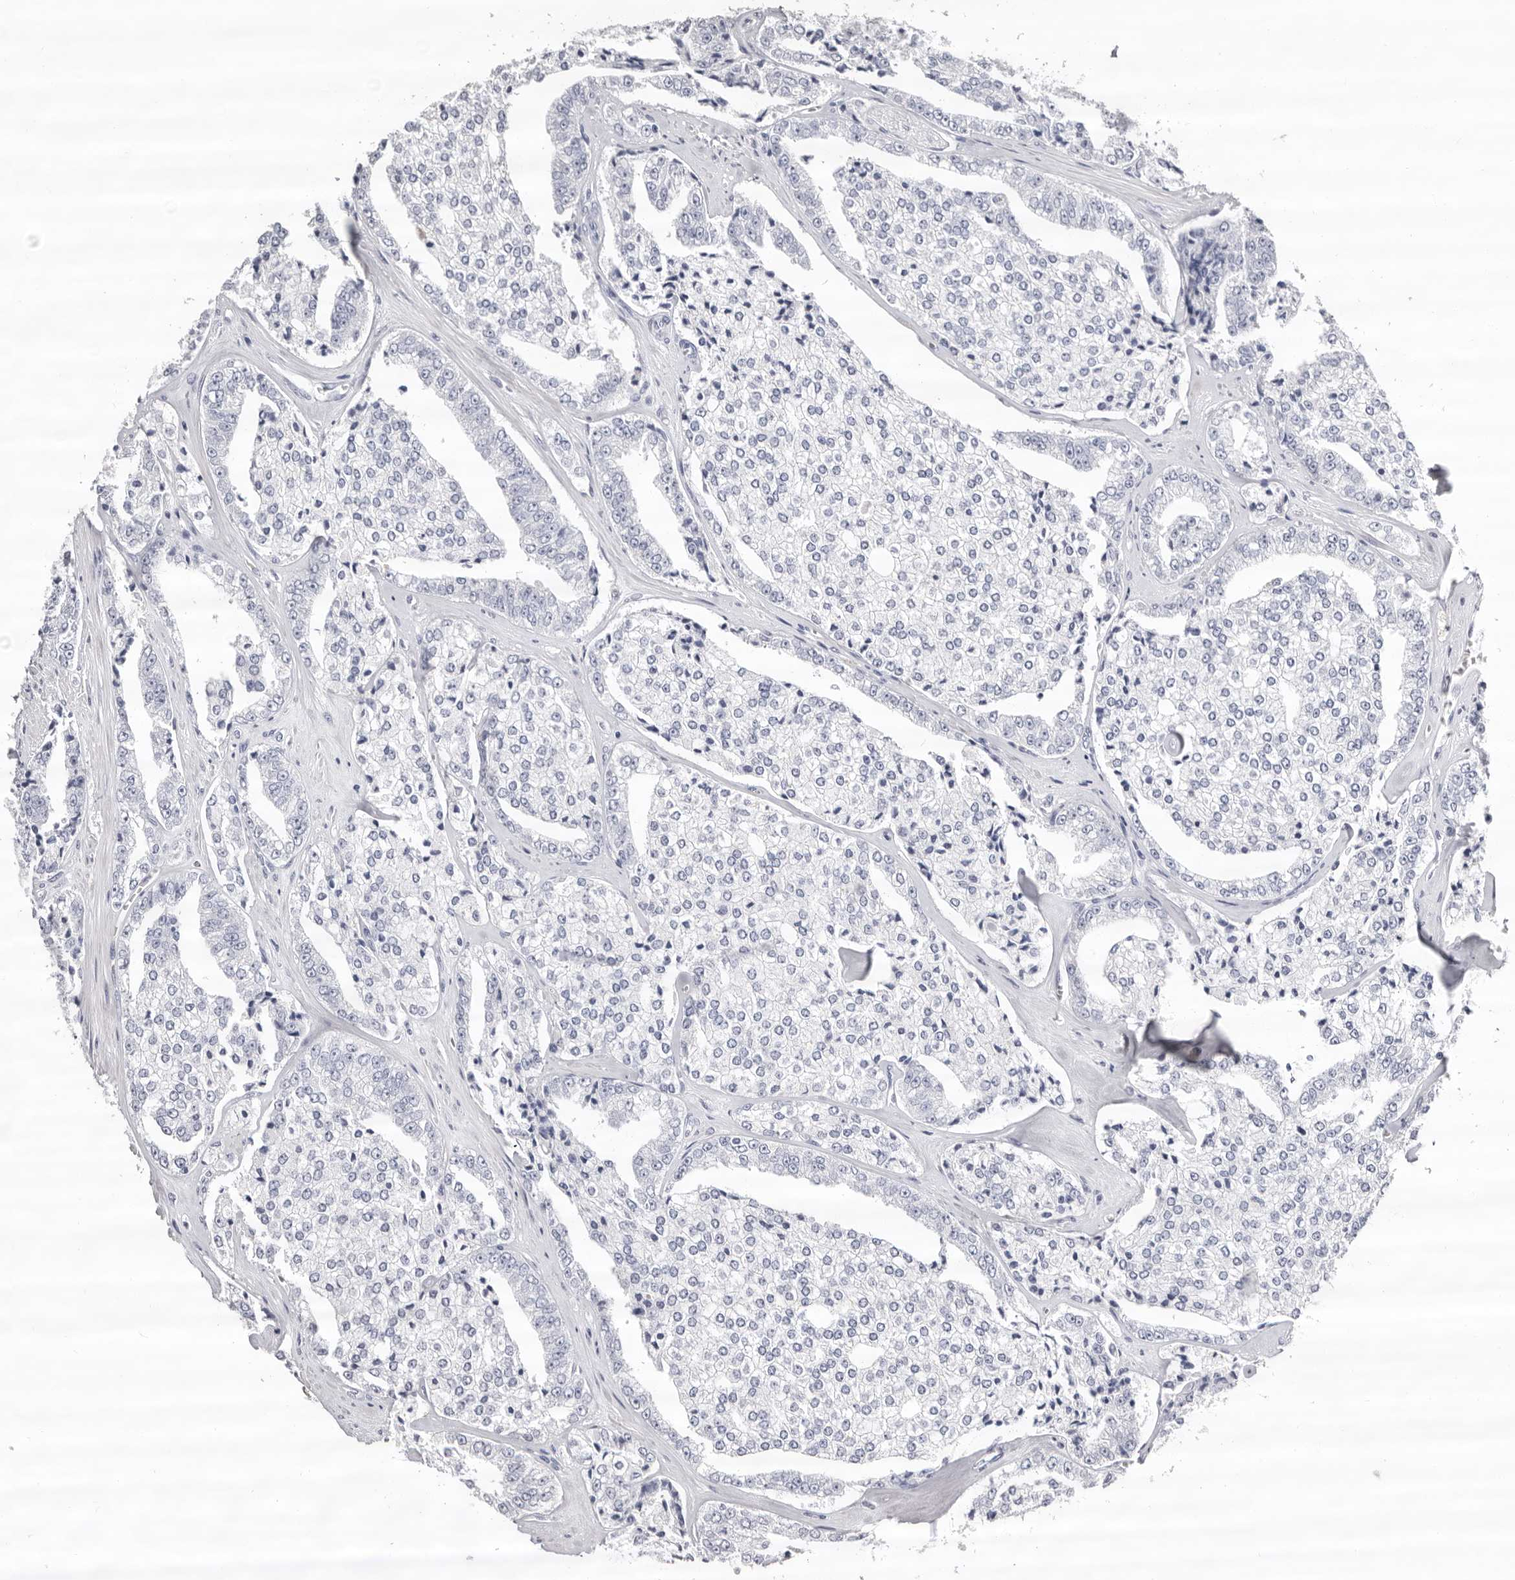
{"staining": {"intensity": "negative", "quantity": "none", "location": "none"}, "tissue": "prostate cancer", "cell_type": "Tumor cells", "image_type": "cancer", "snomed": [{"axis": "morphology", "description": "Adenocarcinoma, High grade"}, {"axis": "topography", "description": "Prostate"}], "caption": "Immunohistochemistry (IHC) micrograph of neoplastic tissue: human prostate adenocarcinoma (high-grade) stained with DAB (3,3'-diaminobenzidine) exhibits no significant protein expression in tumor cells. (DAB immunohistochemistry (IHC) with hematoxylin counter stain).", "gene": "LPO", "patient": {"sex": "male", "age": 71}}